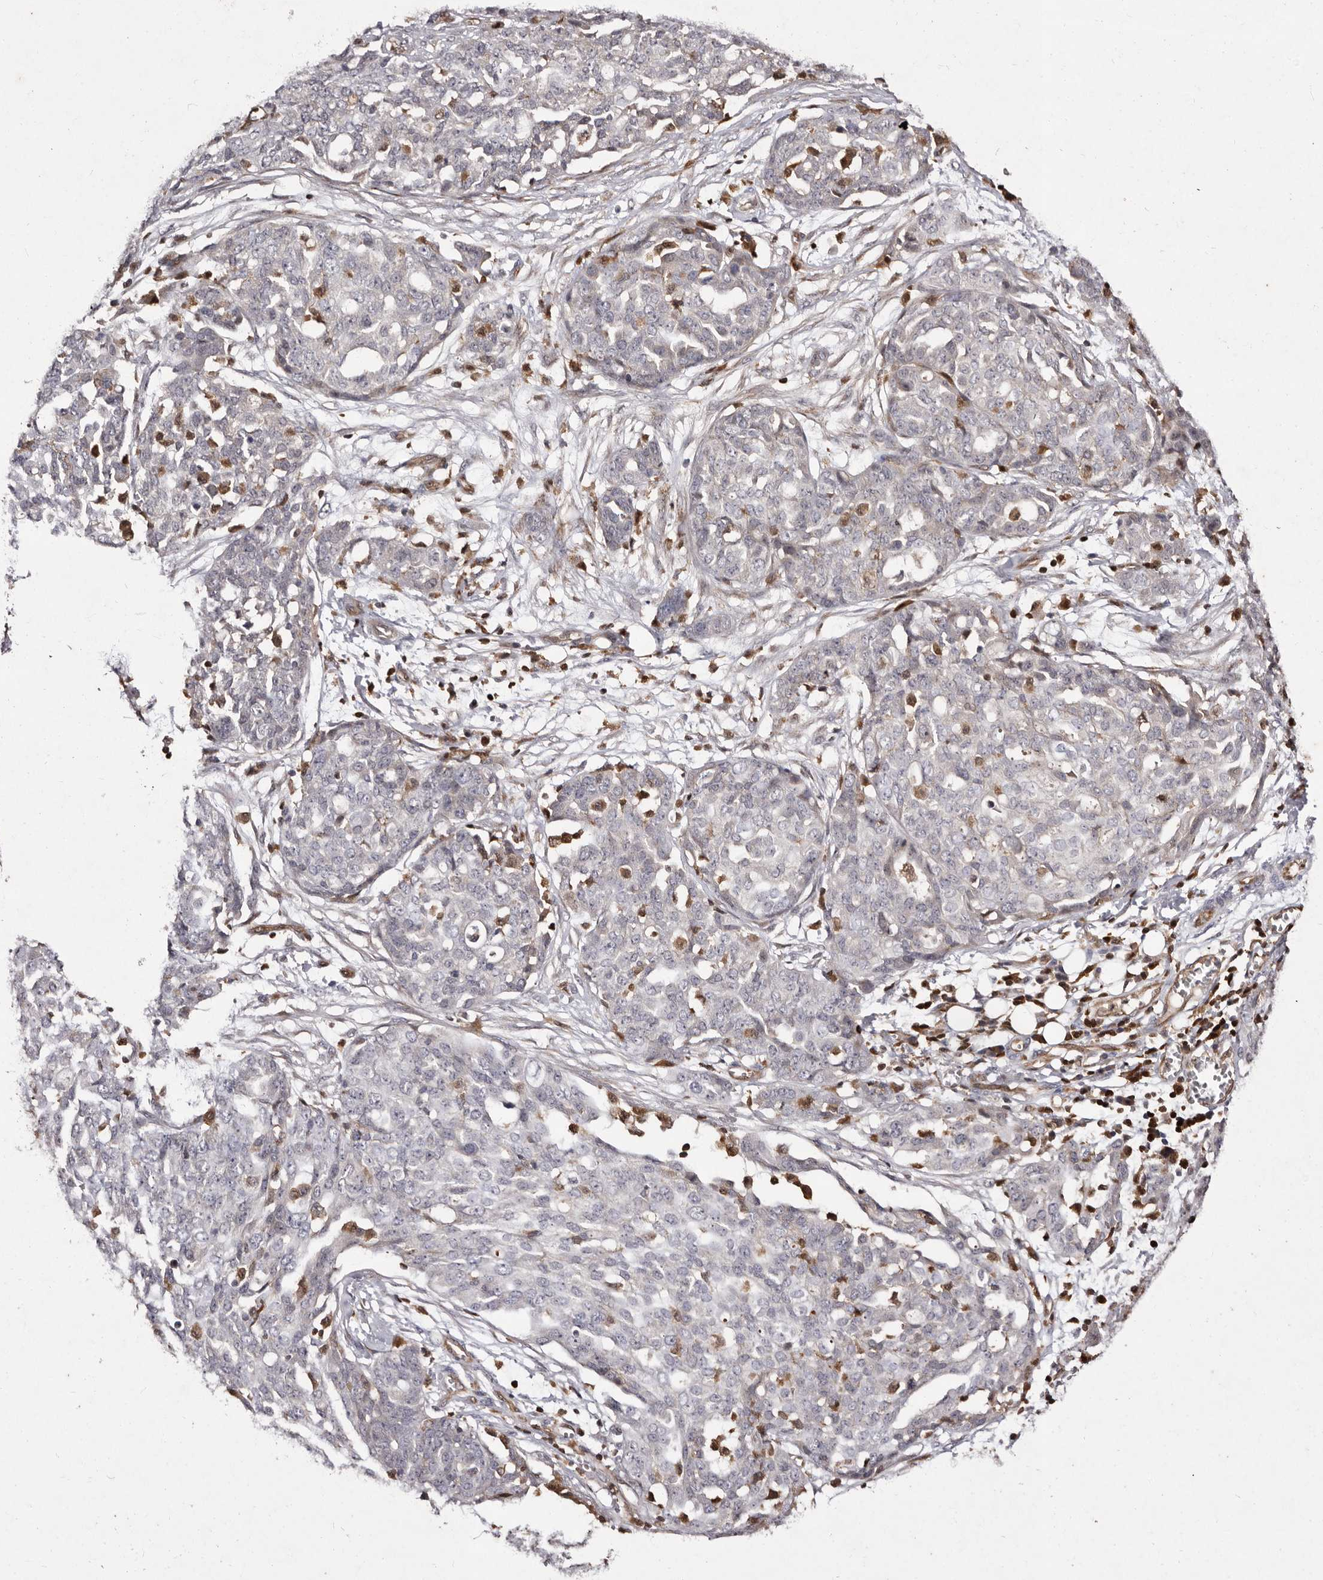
{"staining": {"intensity": "negative", "quantity": "none", "location": "none"}, "tissue": "ovarian cancer", "cell_type": "Tumor cells", "image_type": "cancer", "snomed": [{"axis": "morphology", "description": "Cystadenocarcinoma, serous, NOS"}, {"axis": "topography", "description": "Soft tissue"}, {"axis": "topography", "description": "Ovary"}], "caption": "An immunohistochemistry photomicrograph of serous cystadenocarcinoma (ovarian) is shown. There is no staining in tumor cells of serous cystadenocarcinoma (ovarian).", "gene": "GIMAP4", "patient": {"sex": "female", "age": 57}}